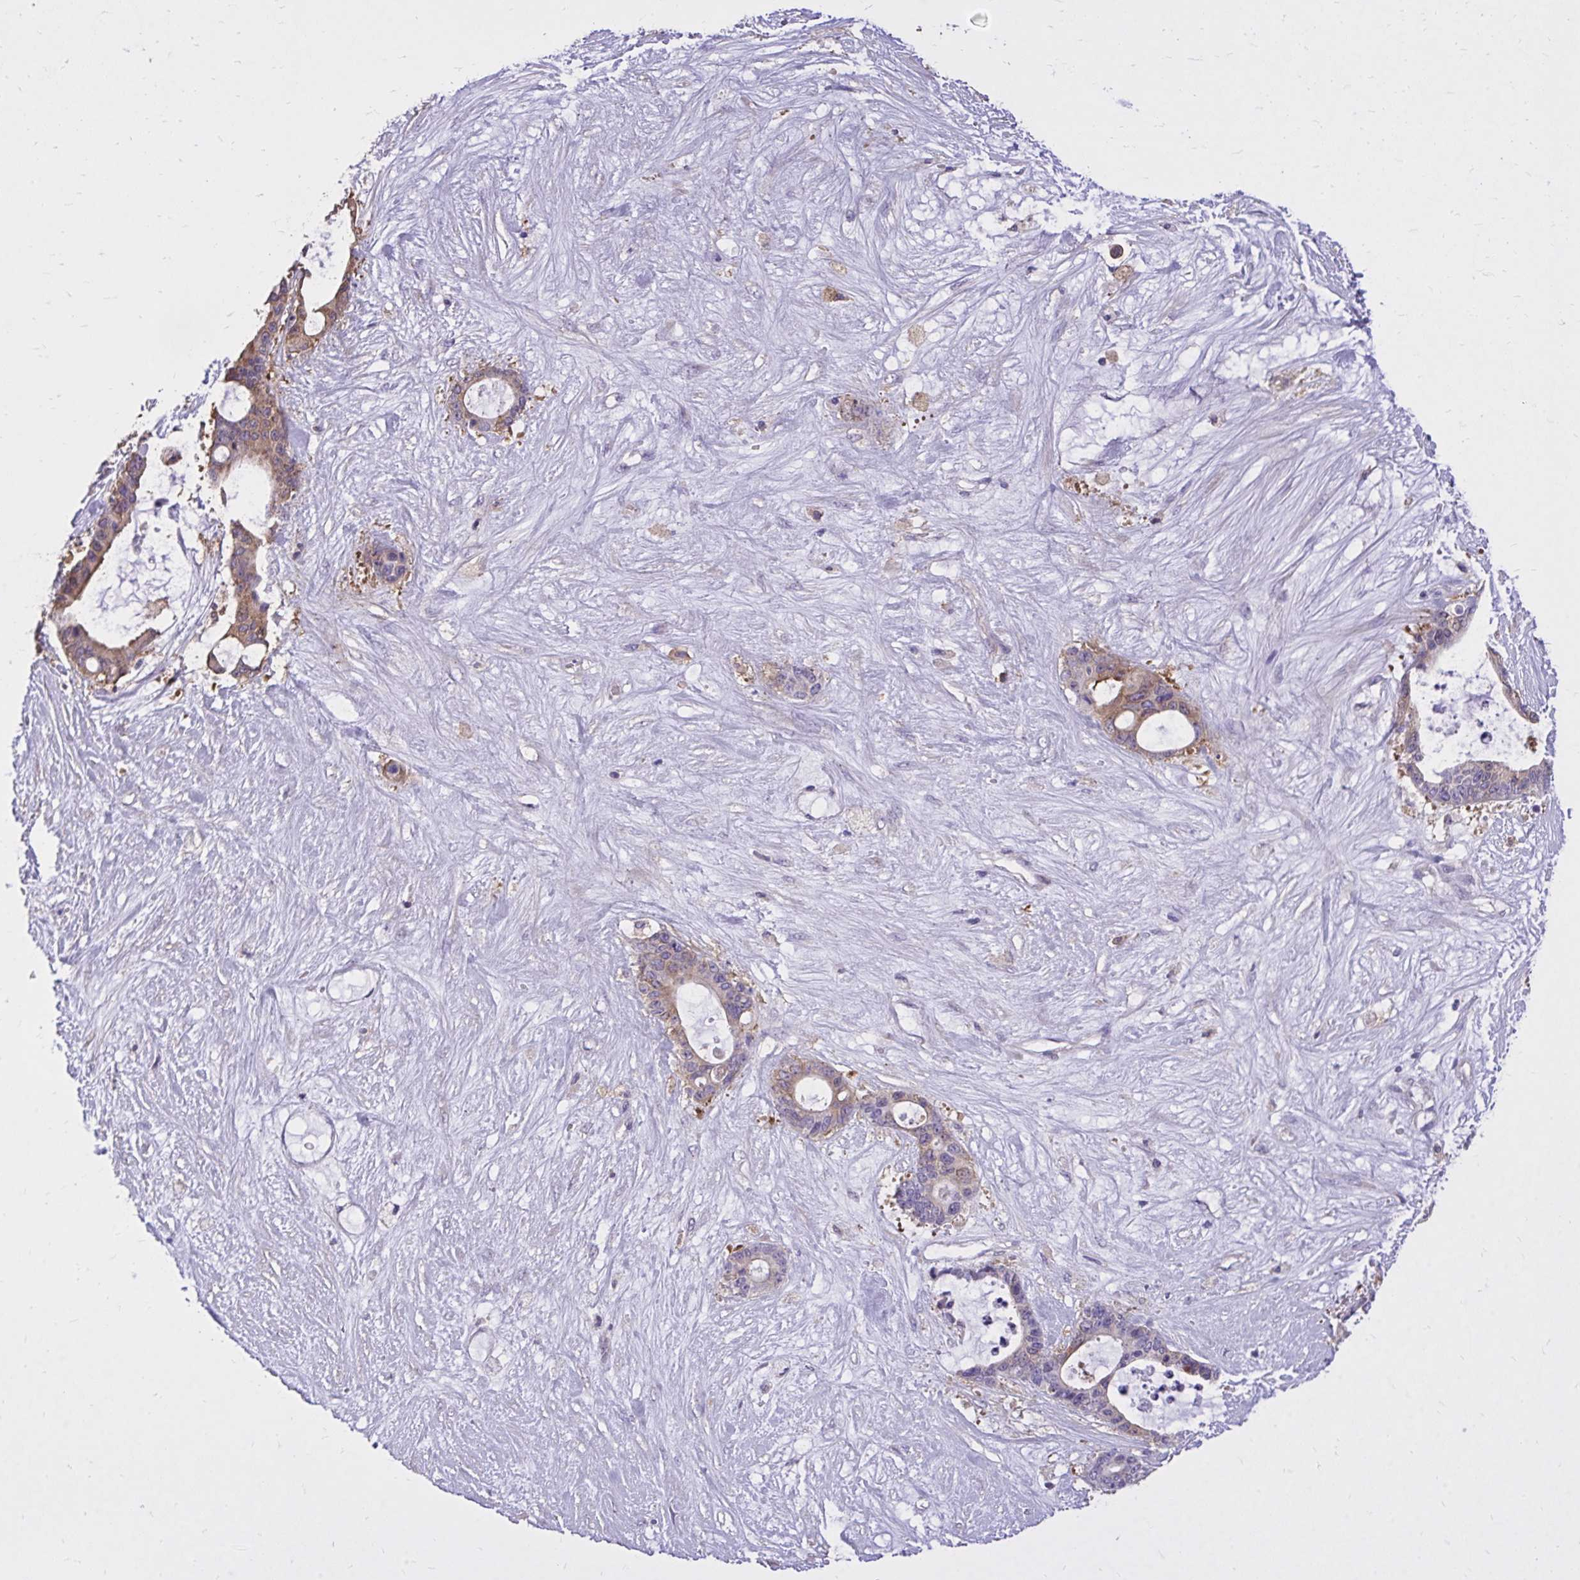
{"staining": {"intensity": "weak", "quantity": "25%-75%", "location": "cytoplasmic/membranous"}, "tissue": "liver cancer", "cell_type": "Tumor cells", "image_type": "cancer", "snomed": [{"axis": "morphology", "description": "Normal tissue, NOS"}, {"axis": "morphology", "description": "Cholangiocarcinoma"}, {"axis": "topography", "description": "Liver"}, {"axis": "topography", "description": "Peripheral nerve tissue"}], "caption": "Liver cancer (cholangiocarcinoma) was stained to show a protein in brown. There is low levels of weak cytoplasmic/membranous staining in approximately 25%-75% of tumor cells.", "gene": "EPB41L1", "patient": {"sex": "female", "age": 73}}